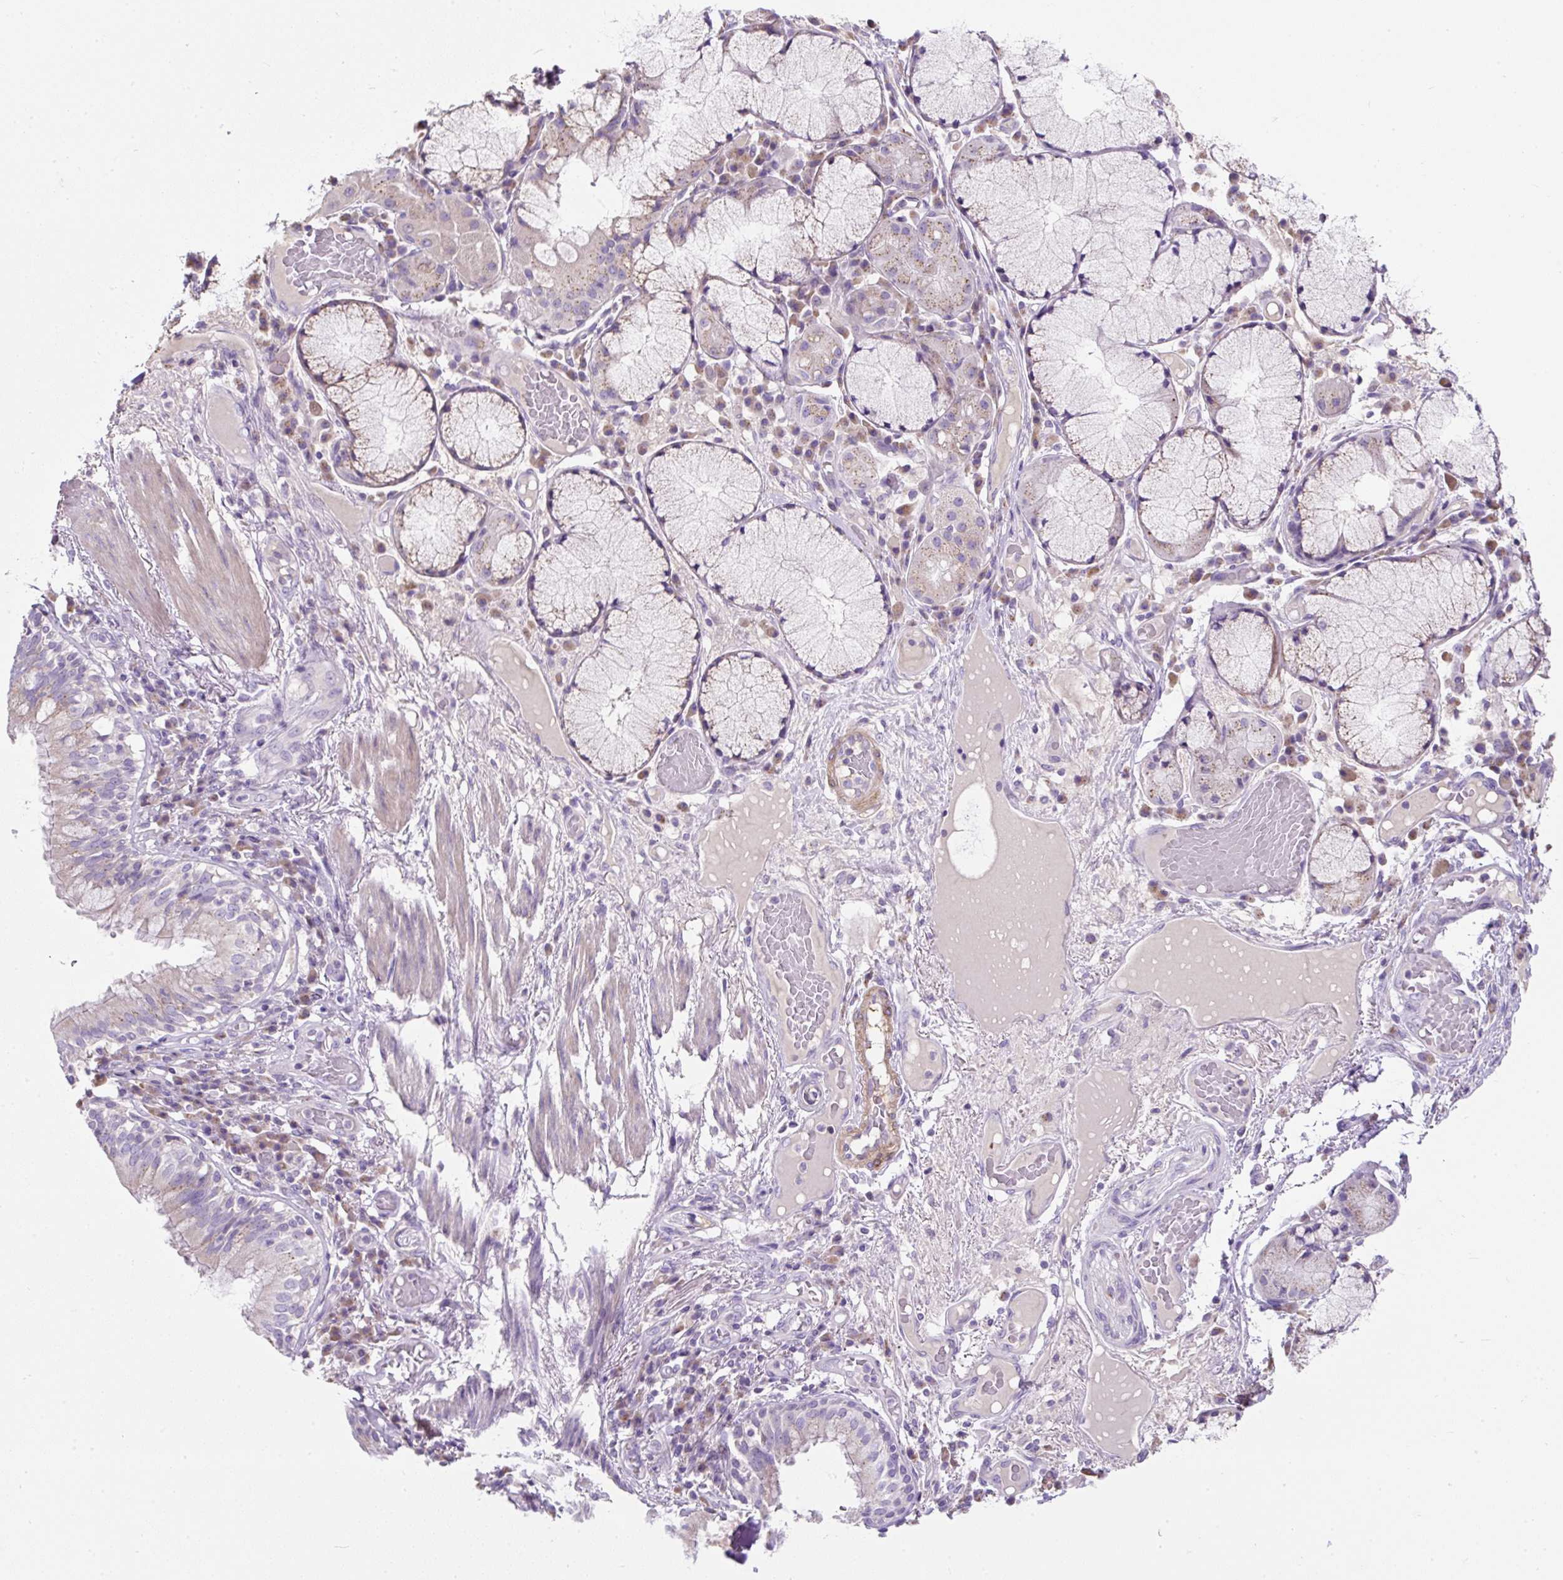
{"staining": {"intensity": "negative", "quantity": "none", "location": "none"}, "tissue": "adipose tissue", "cell_type": "Adipocytes", "image_type": "normal", "snomed": [{"axis": "morphology", "description": "Normal tissue, NOS"}, {"axis": "topography", "description": "Cartilage tissue"}, {"axis": "topography", "description": "Bronchus"}], "caption": "DAB (3,3'-diaminobenzidine) immunohistochemical staining of normal human adipose tissue reveals no significant staining in adipocytes.", "gene": "SUSD5", "patient": {"sex": "male", "age": 56}}